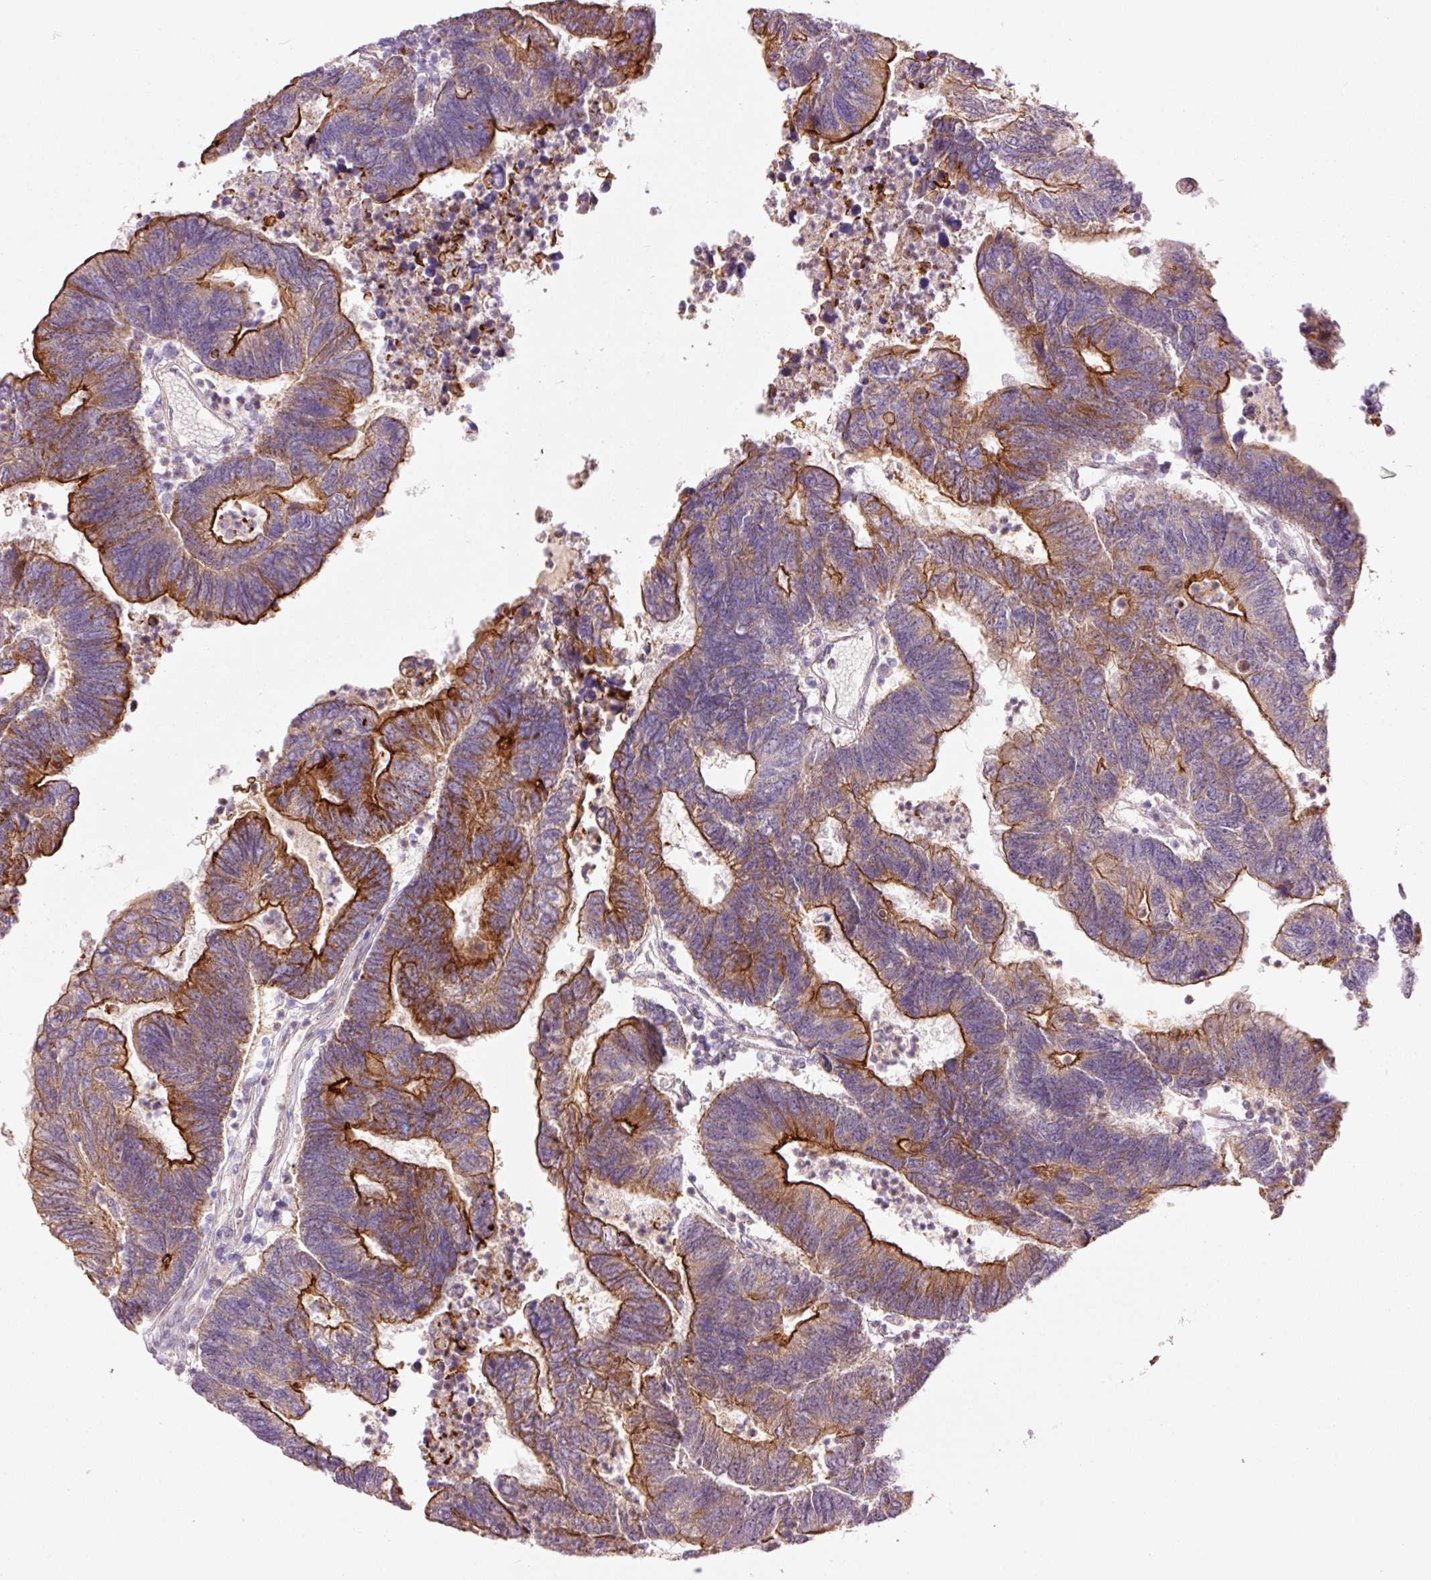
{"staining": {"intensity": "strong", "quantity": "25%-75%", "location": "cytoplasmic/membranous"}, "tissue": "colorectal cancer", "cell_type": "Tumor cells", "image_type": "cancer", "snomed": [{"axis": "morphology", "description": "Adenocarcinoma, NOS"}, {"axis": "topography", "description": "Colon"}], "caption": "Colorectal cancer stained with DAB immunohistochemistry (IHC) exhibits high levels of strong cytoplasmic/membranous positivity in about 25%-75% of tumor cells. Nuclei are stained in blue.", "gene": "DAPP1", "patient": {"sex": "female", "age": 48}}